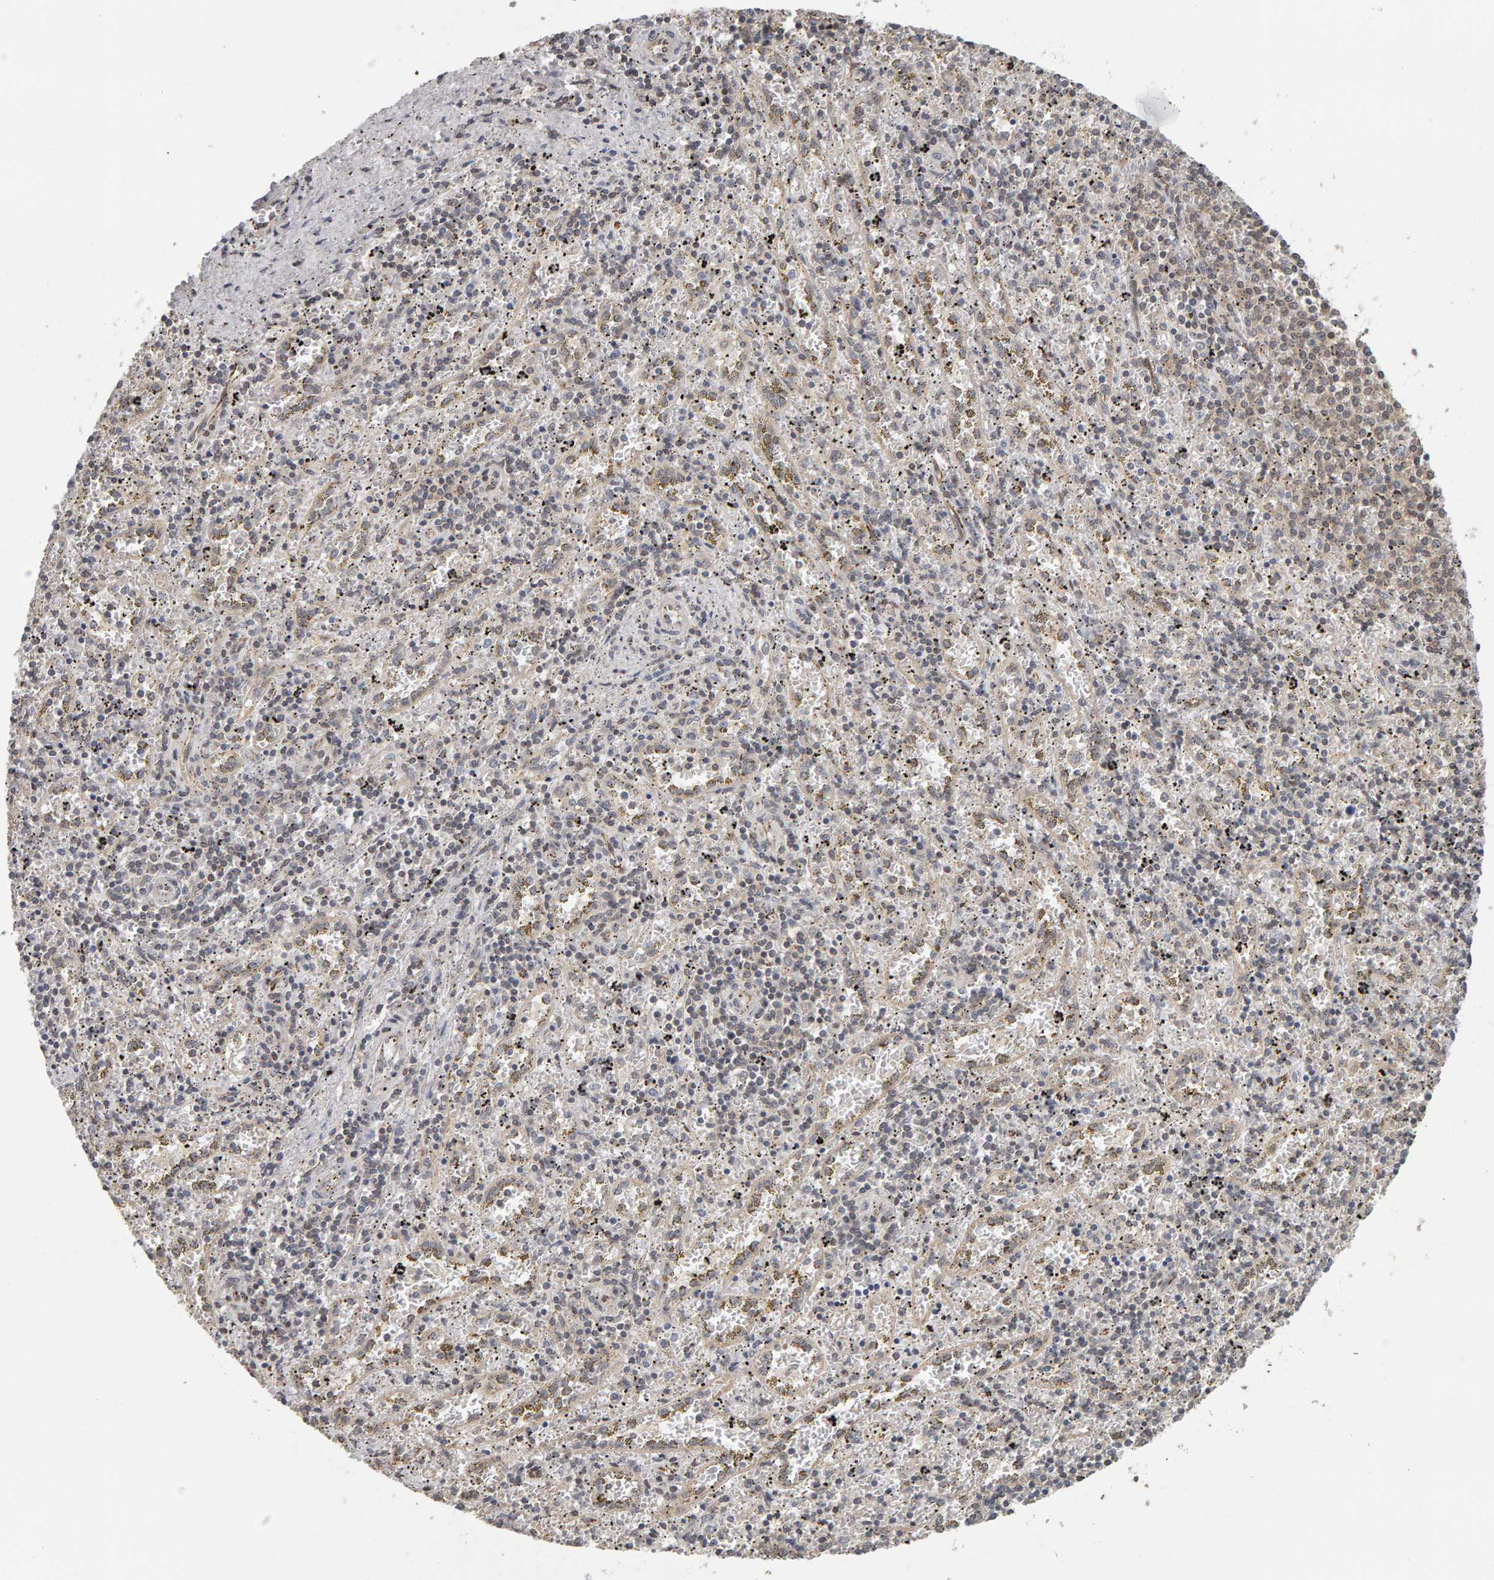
{"staining": {"intensity": "negative", "quantity": "none", "location": "none"}, "tissue": "spleen", "cell_type": "Cells in red pulp", "image_type": "normal", "snomed": [{"axis": "morphology", "description": "Normal tissue, NOS"}, {"axis": "topography", "description": "Spleen"}], "caption": "This is an immunohistochemistry (IHC) image of benign spleen. There is no positivity in cells in red pulp.", "gene": "TEFM", "patient": {"sex": "male", "age": 11}}